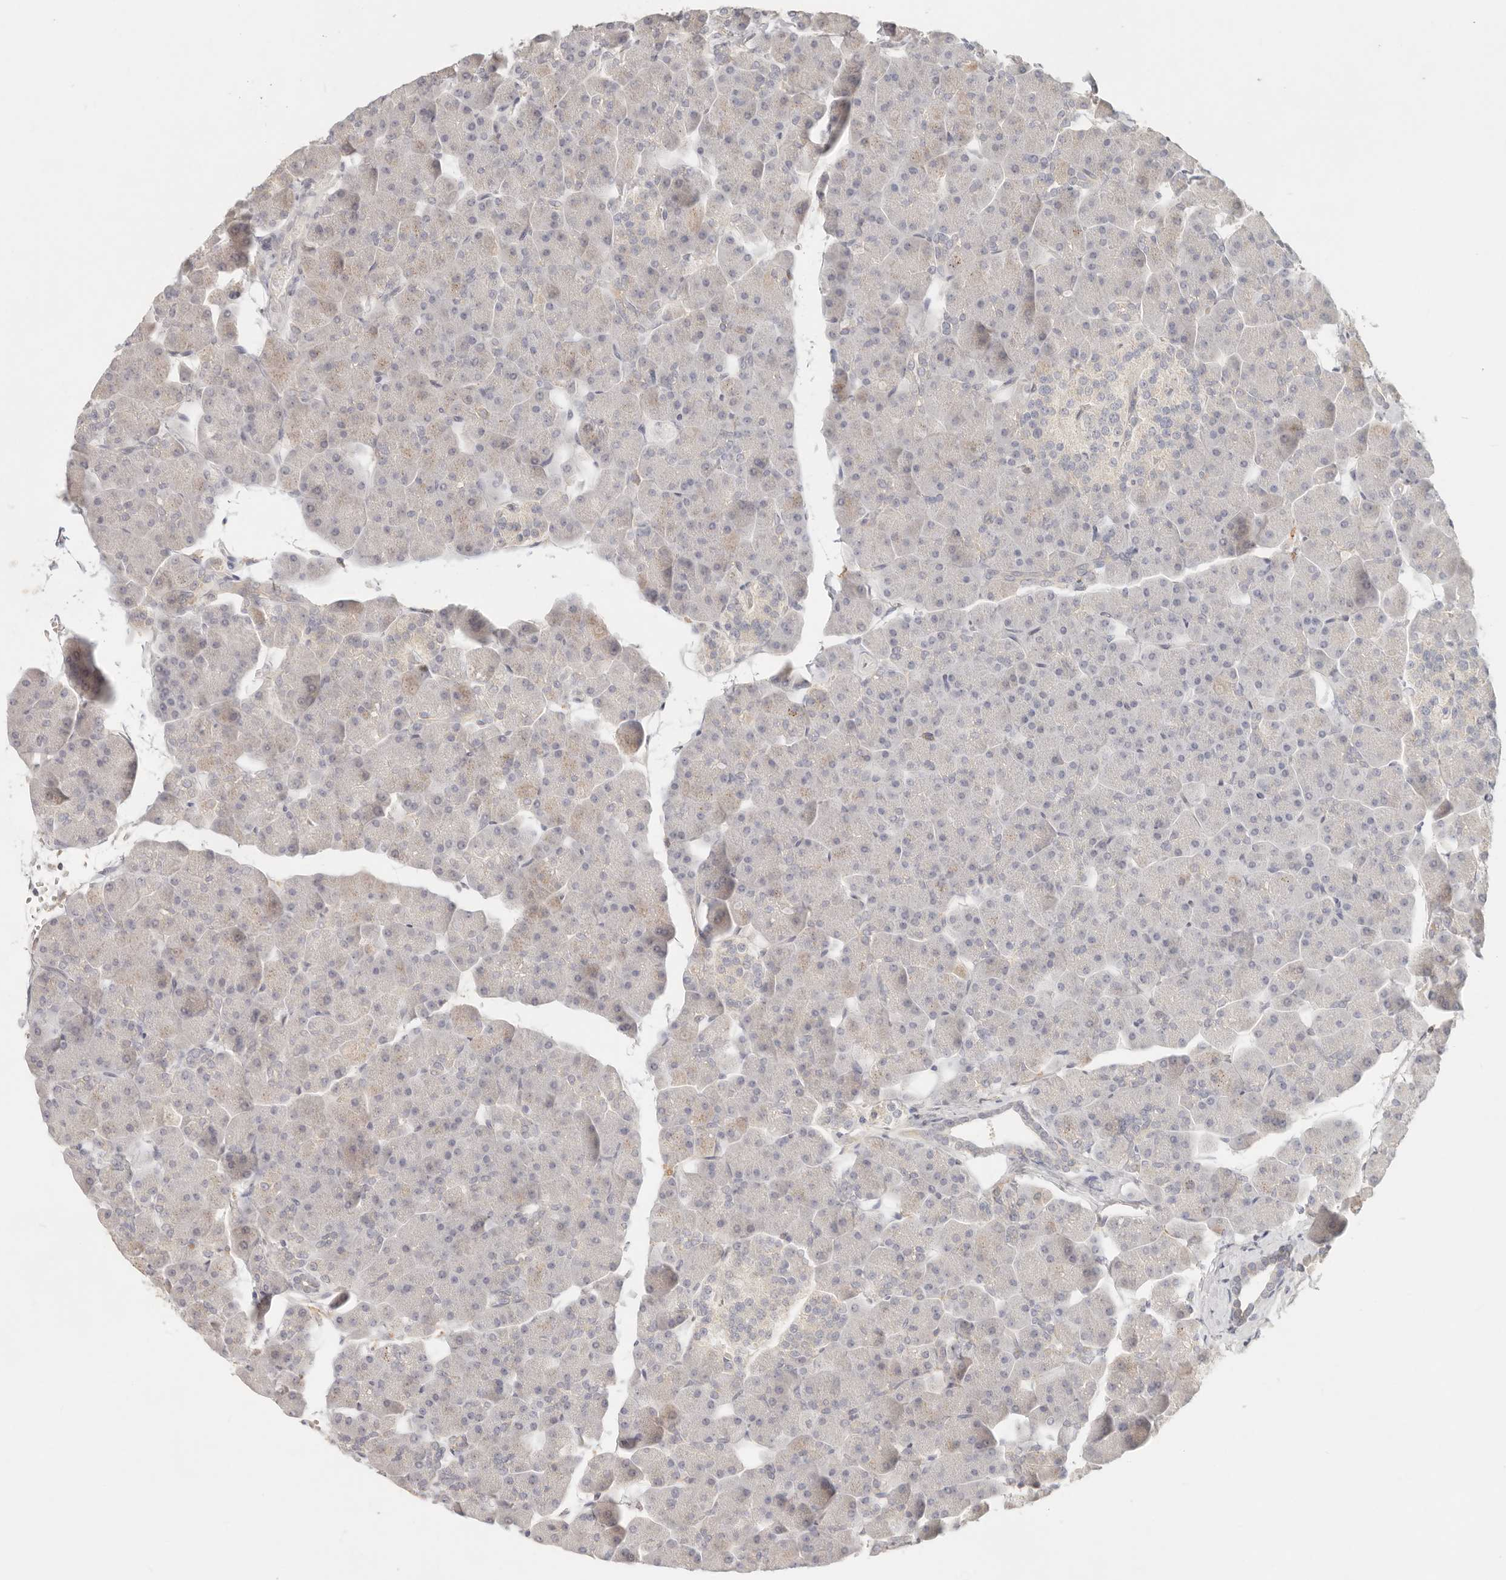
{"staining": {"intensity": "negative", "quantity": "none", "location": "none"}, "tissue": "pancreas", "cell_type": "Exocrine glandular cells", "image_type": "normal", "snomed": [{"axis": "morphology", "description": "Normal tissue, NOS"}, {"axis": "topography", "description": "Pancreas"}], "caption": "The image exhibits no staining of exocrine glandular cells in unremarkable pancreas. (DAB (3,3'-diaminobenzidine) immunohistochemistry (IHC), high magnification).", "gene": "NECAP2", "patient": {"sex": "male", "age": 35}}